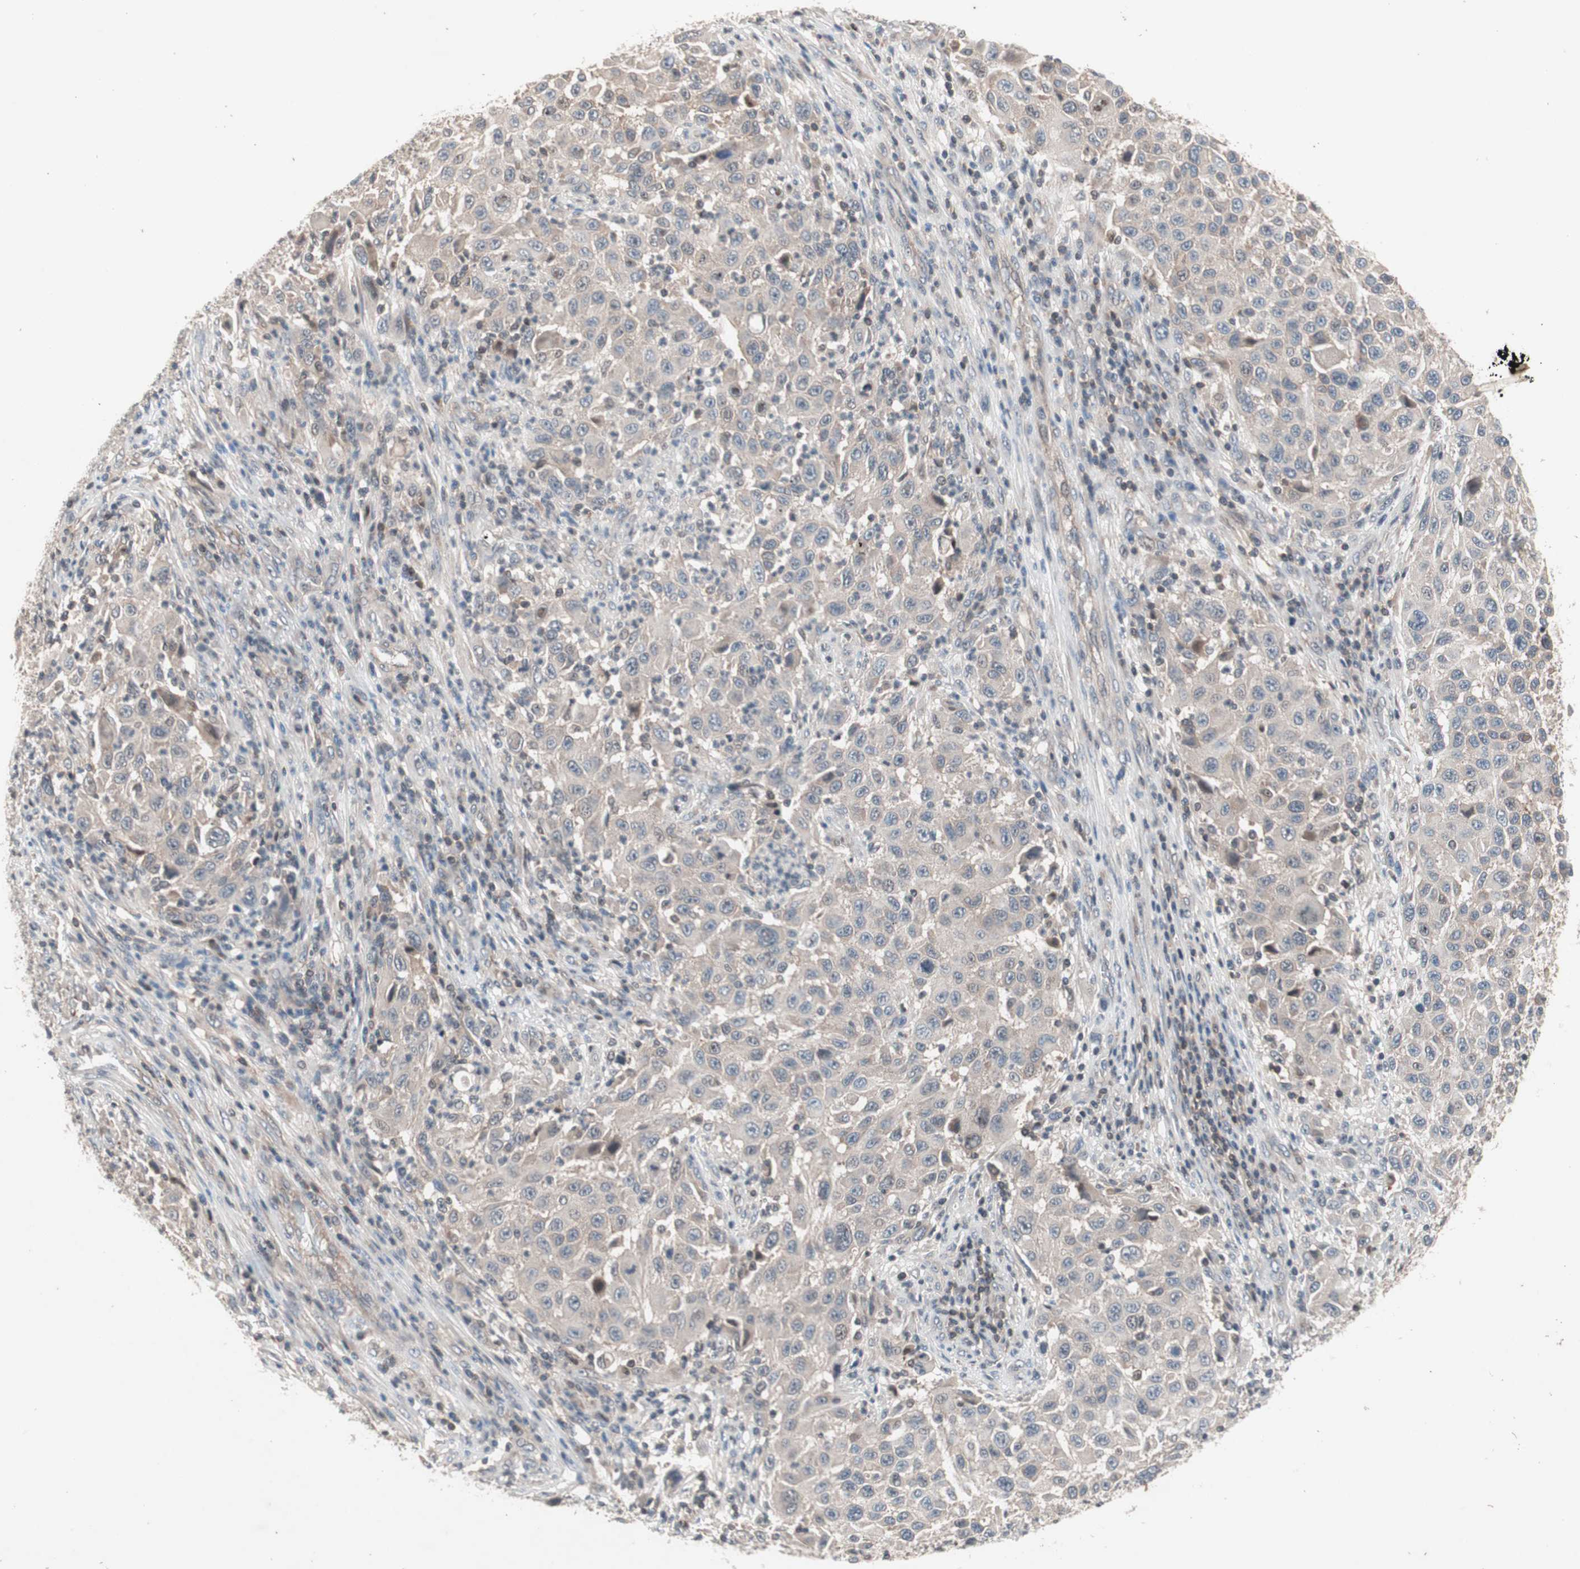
{"staining": {"intensity": "negative", "quantity": "none", "location": "none"}, "tissue": "melanoma", "cell_type": "Tumor cells", "image_type": "cancer", "snomed": [{"axis": "morphology", "description": "Malignant melanoma, Metastatic site"}, {"axis": "topography", "description": "Lymph node"}], "caption": "This is an IHC photomicrograph of malignant melanoma (metastatic site). There is no positivity in tumor cells.", "gene": "IRS1", "patient": {"sex": "male", "age": 61}}